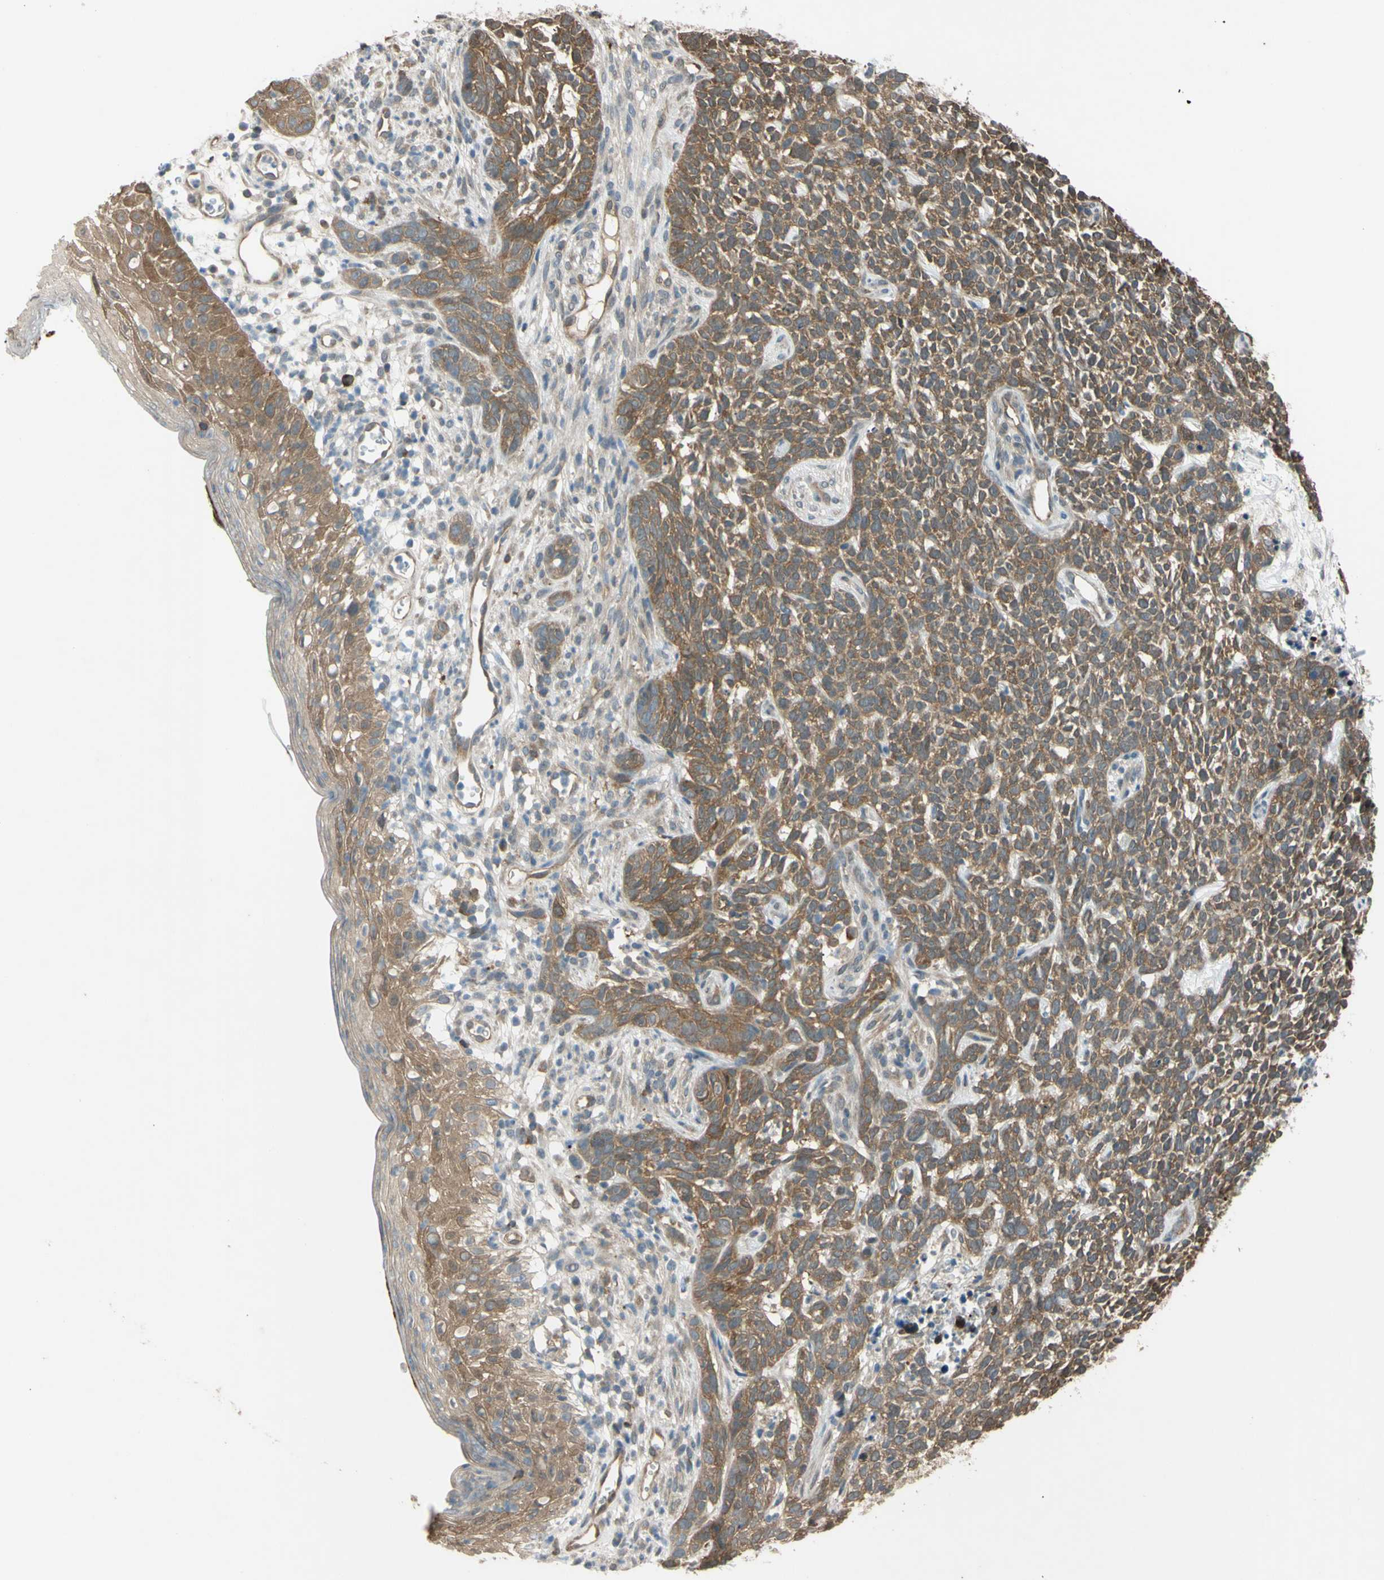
{"staining": {"intensity": "weak", "quantity": ">75%", "location": "cytoplasmic/membranous"}, "tissue": "skin cancer", "cell_type": "Tumor cells", "image_type": "cancer", "snomed": [{"axis": "morphology", "description": "Basal cell carcinoma"}, {"axis": "topography", "description": "Skin"}], "caption": "Protein analysis of basal cell carcinoma (skin) tissue reveals weak cytoplasmic/membranous positivity in about >75% of tumor cells. The protein of interest is stained brown, and the nuclei are stained in blue (DAB IHC with brightfield microscopy, high magnification).", "gene": "YWHAQ", "patient": {"sex": "female", "age": 84}}